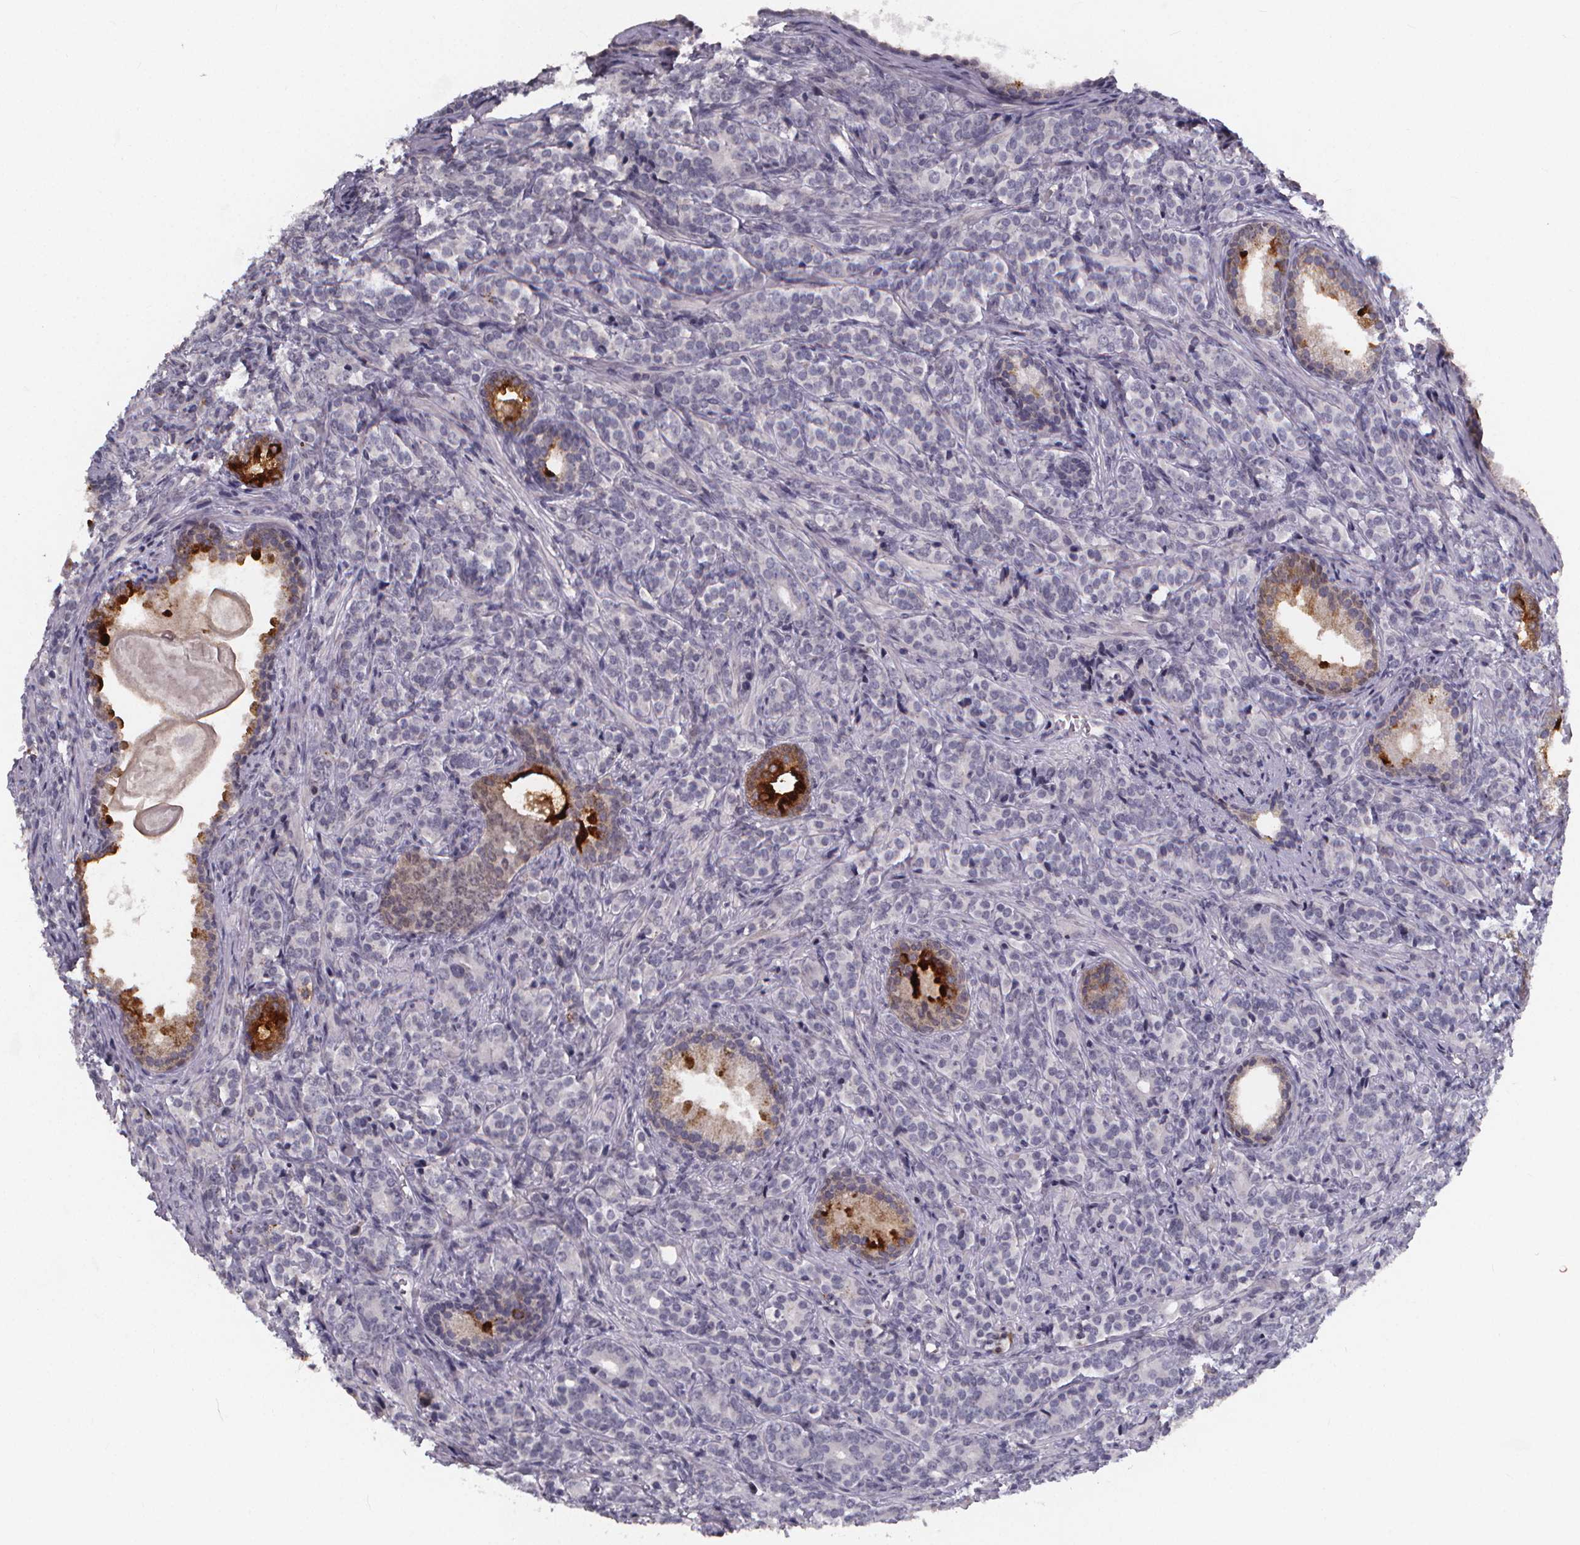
{"staining": {"intensity": "negative", "quantity": "none", "location": "none"}, "tissue": "prostate cancer", "cell_type": "Tumor cells", "image_type": "cancer", "snomed": [{"axis": "morphology", "description": "Adenocarcinoma, High grade"}, {"axis": "topography", "description": "Prostate"}], "caption": "Human adenocarcinoma (high-grade) (prostate) stained for a protein using immunohistochemistry (IHC) reveals no staining in tumor cells.", "gene": "AGT", "patient": {"sex": "male", "age": 84}}